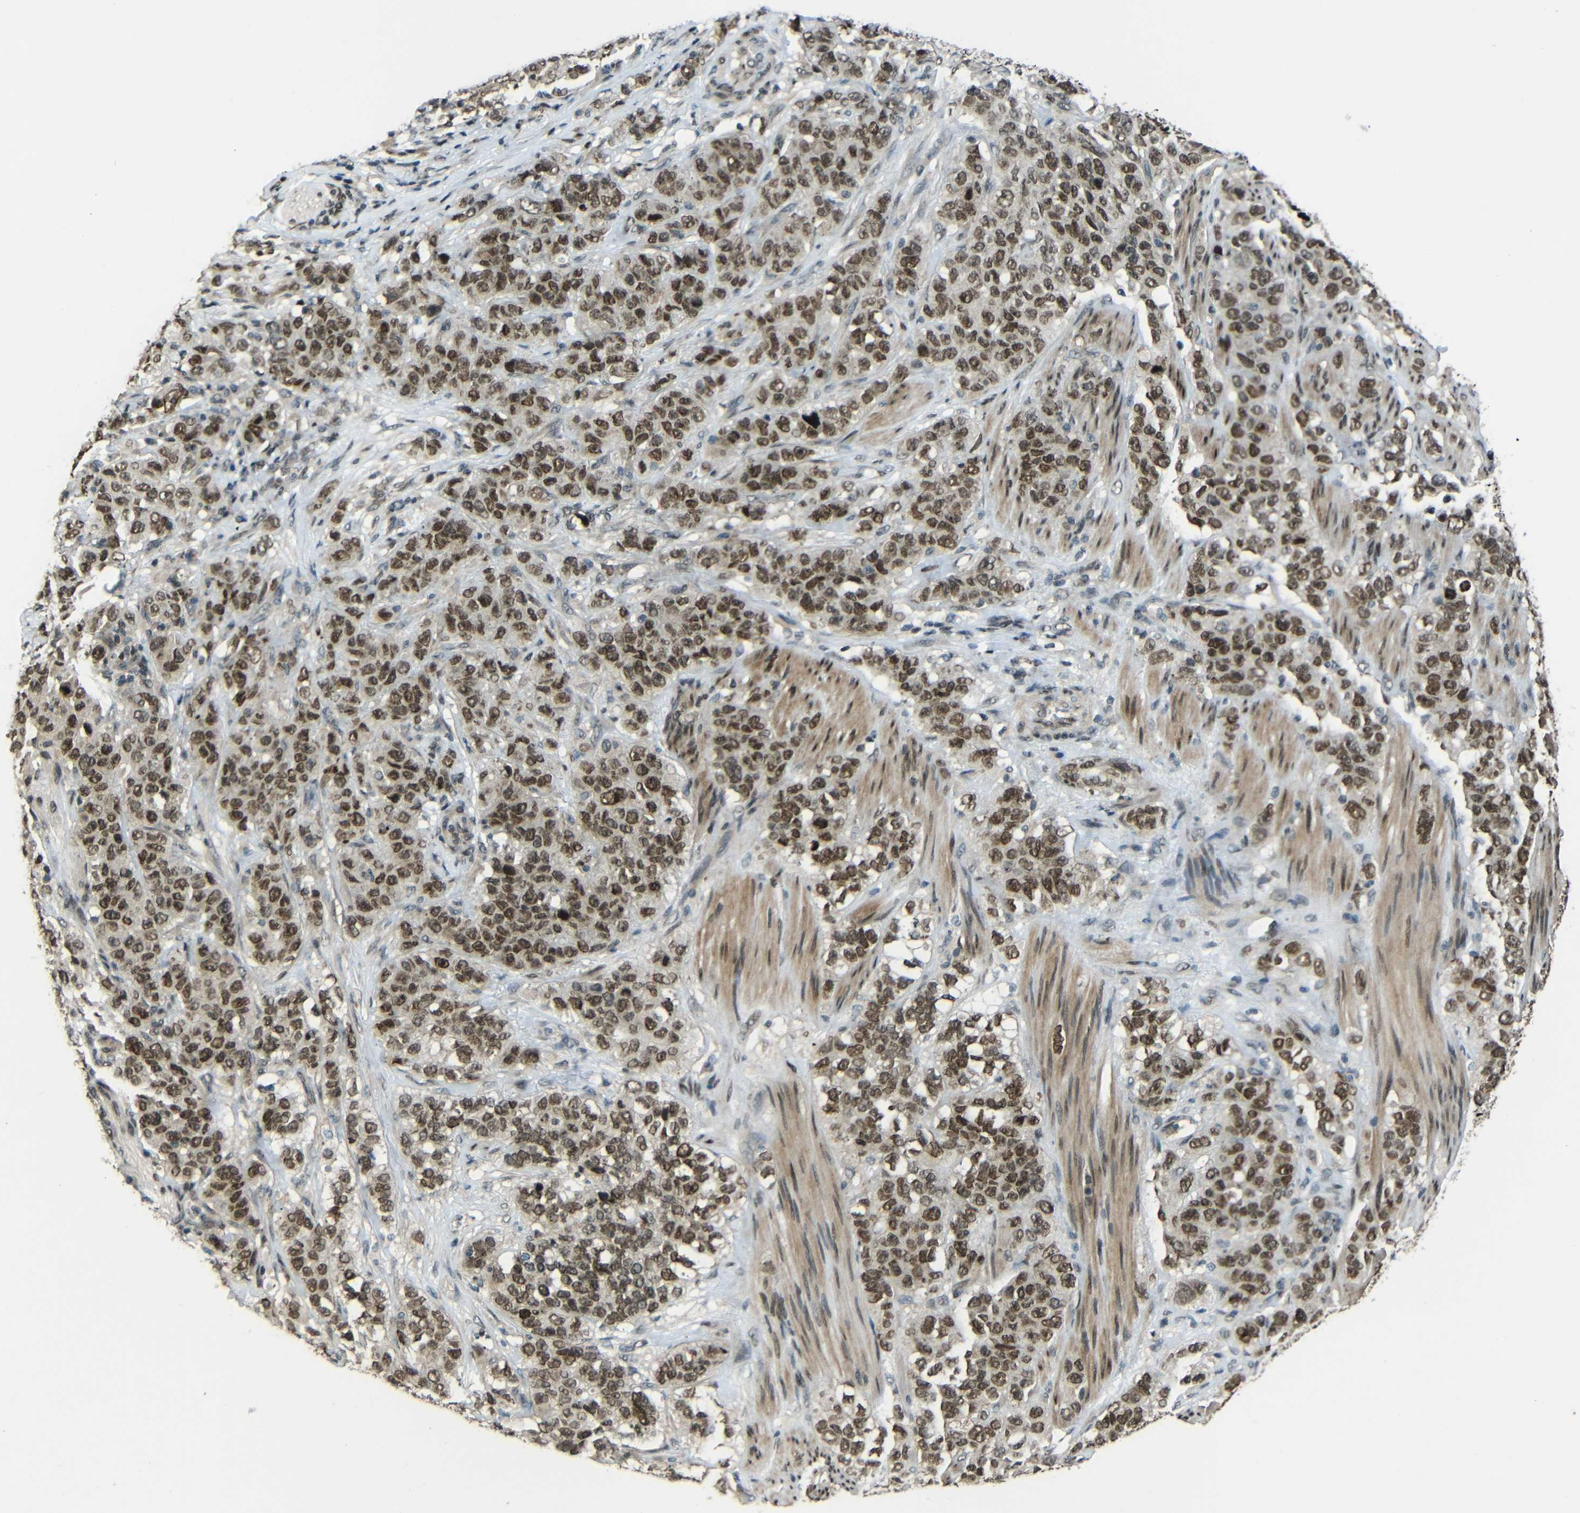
{"staining": {"intensity": "moderate", "quantity": ">75%", "location": "cytoplasmic/membranous,nuclear"}, "tissue": "stomach cancer", "cell_type": "Tumor cells", "image_type": "cancer", "snomed": [{"axis": "morphology", "description": "Adenocarcinoma, NOS"}, {"axis": "topography", "description": "Stomach"}], "caption": "Tumor cells reveal medium levels of moderate cytoplasmic/membranous and nuclear positivity in about >75% of cells in human adenocarcinoma (stomach).", "gene": "PSIP1", "patient": {"sex": "male", "age": 48}}